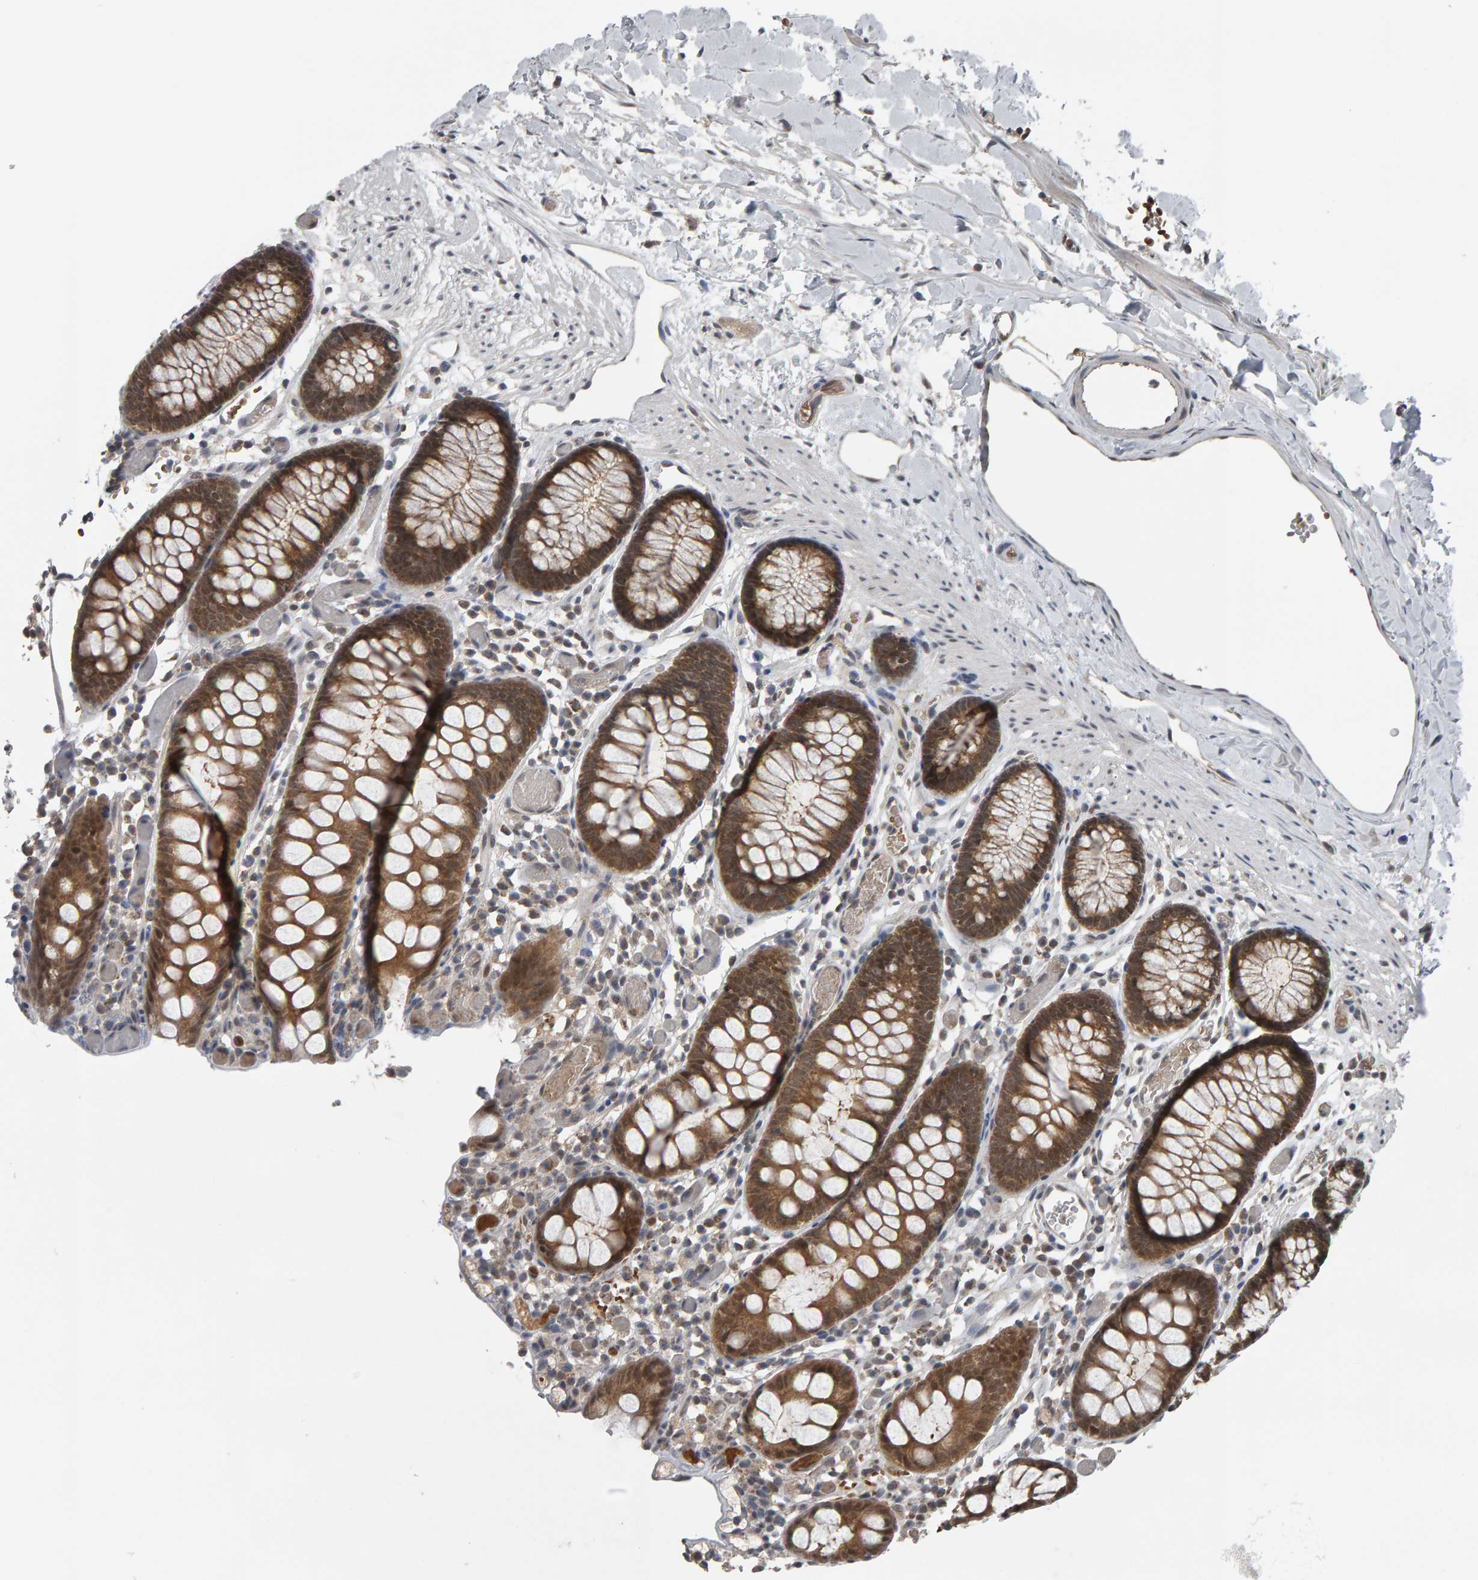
{"staining": {"intensity": "moderate", "quantity": ">75%", "location": "cytoplasmic/membranous"}, "tissue": "colon", "cell_type": "Endothelial cells", "image_type": "normal", "snomed": [{"axis": "morphology", "description": "Normal tissue, NOS"}, {"axis": "topography", "description": "Colon"}], "caption": "An immunohistochemistry photomicrograph of normal tissue is shown. Protein staining in brown shows moderate cytoplasmic/membranous positivity in colon within endothelial cells.", "gene": "COASY", "patient": {"sex": "male", "age": 14}}